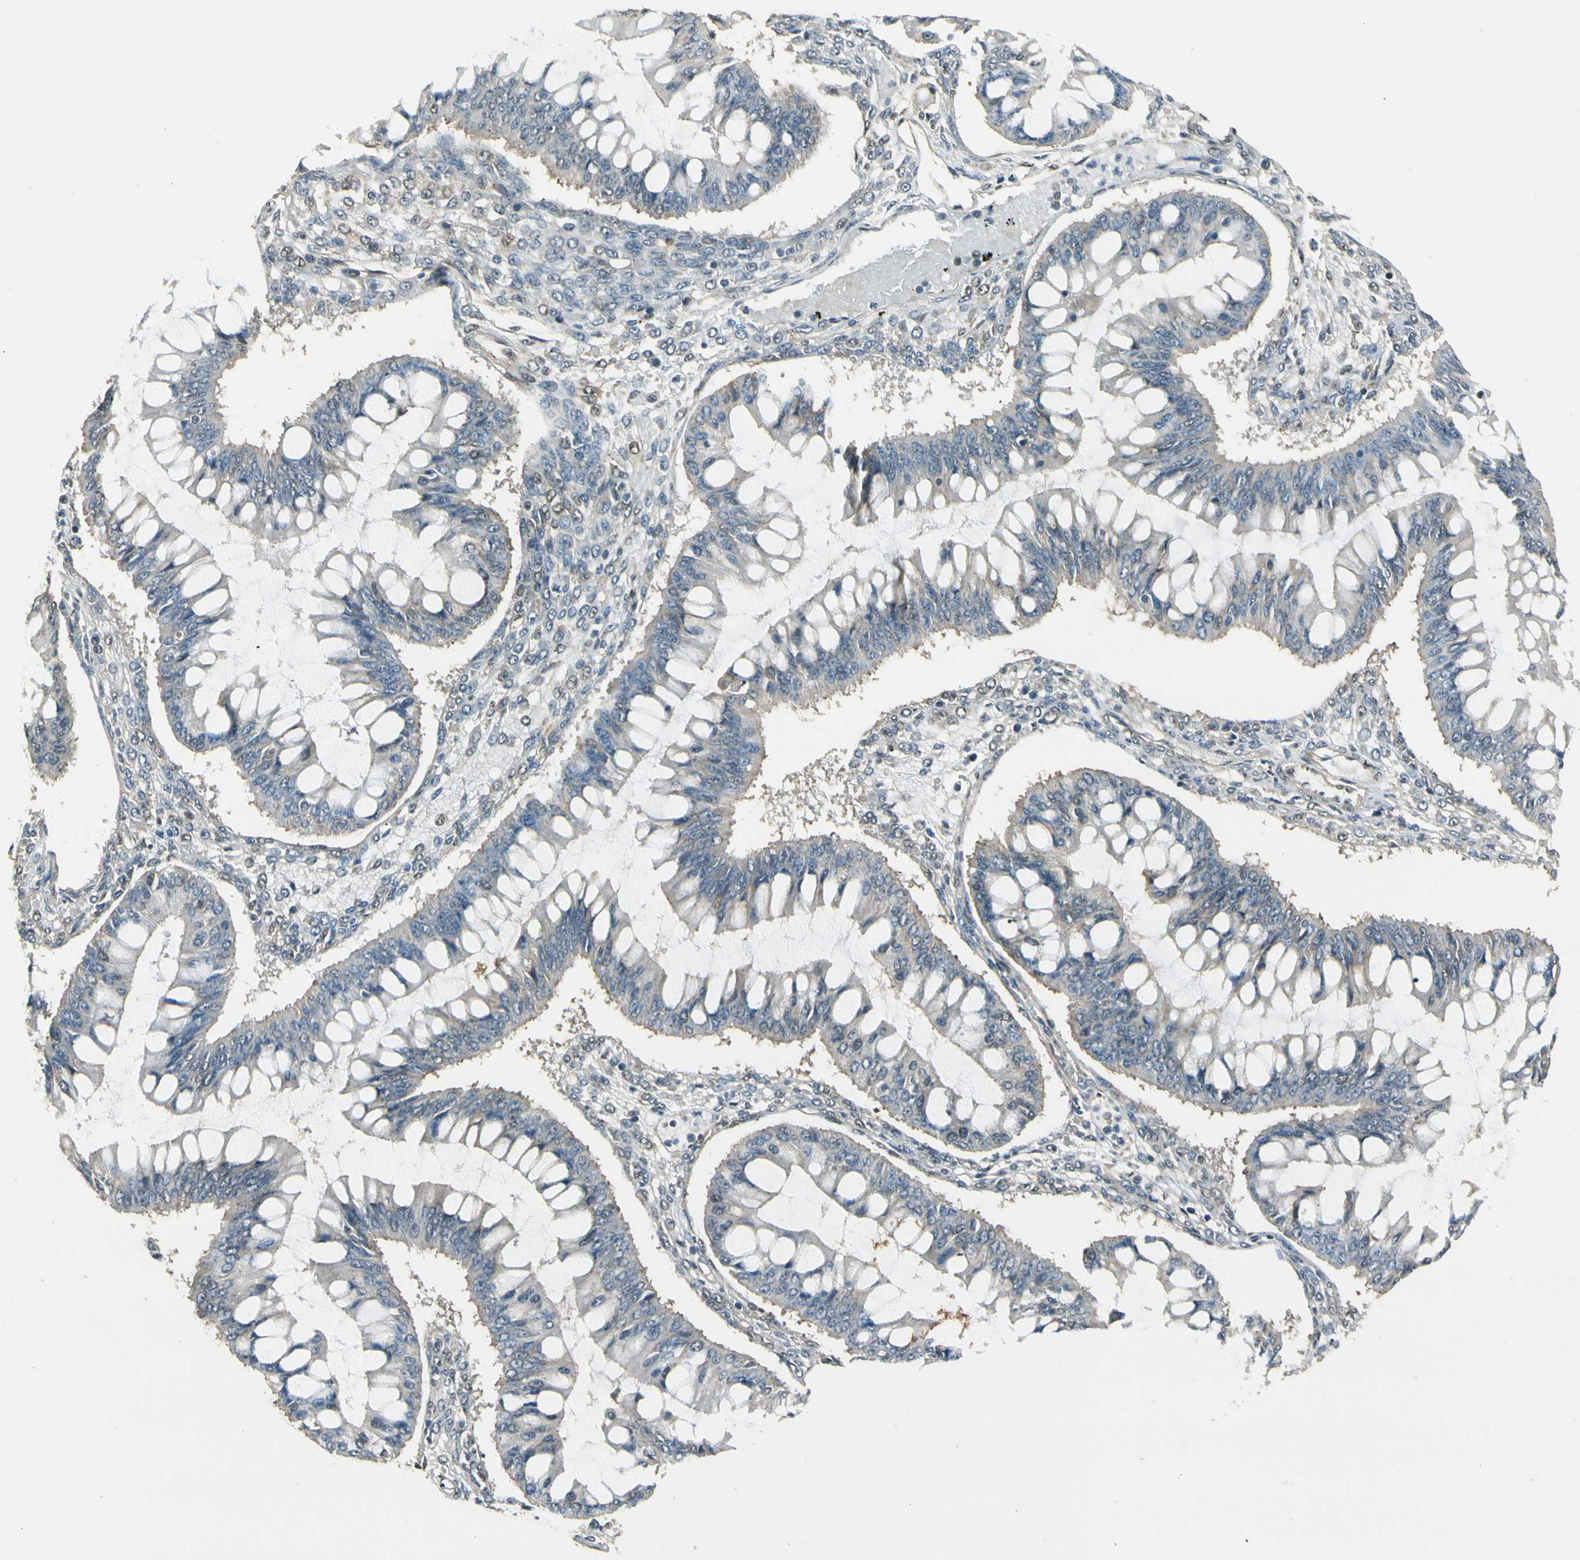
{"staining": {"intensity": "weak", "quantity": ">75%", "location": "cytoplasmic/membranous"}, "tissue": "ovarian cancer", "cell_type": "Tumor cells", "image_type": "cancer", "snomed": [{"axis": "morphology", "description": "Cystadenocarcinoma, mucinous, NOS"}, {"axis": "topography", "description": "Ovary"}], "caption": "IHC (DAB) staining of ovarian mucinous cystadenocarcinoma displays weak cytoplasmic/membranous protein staining in about >75% of tumor cells. (DAB = brown stain, brightfield microscopy at high magnification).", "gene": "MCPH1", "patient": {"sex": "female", "age": 73}}